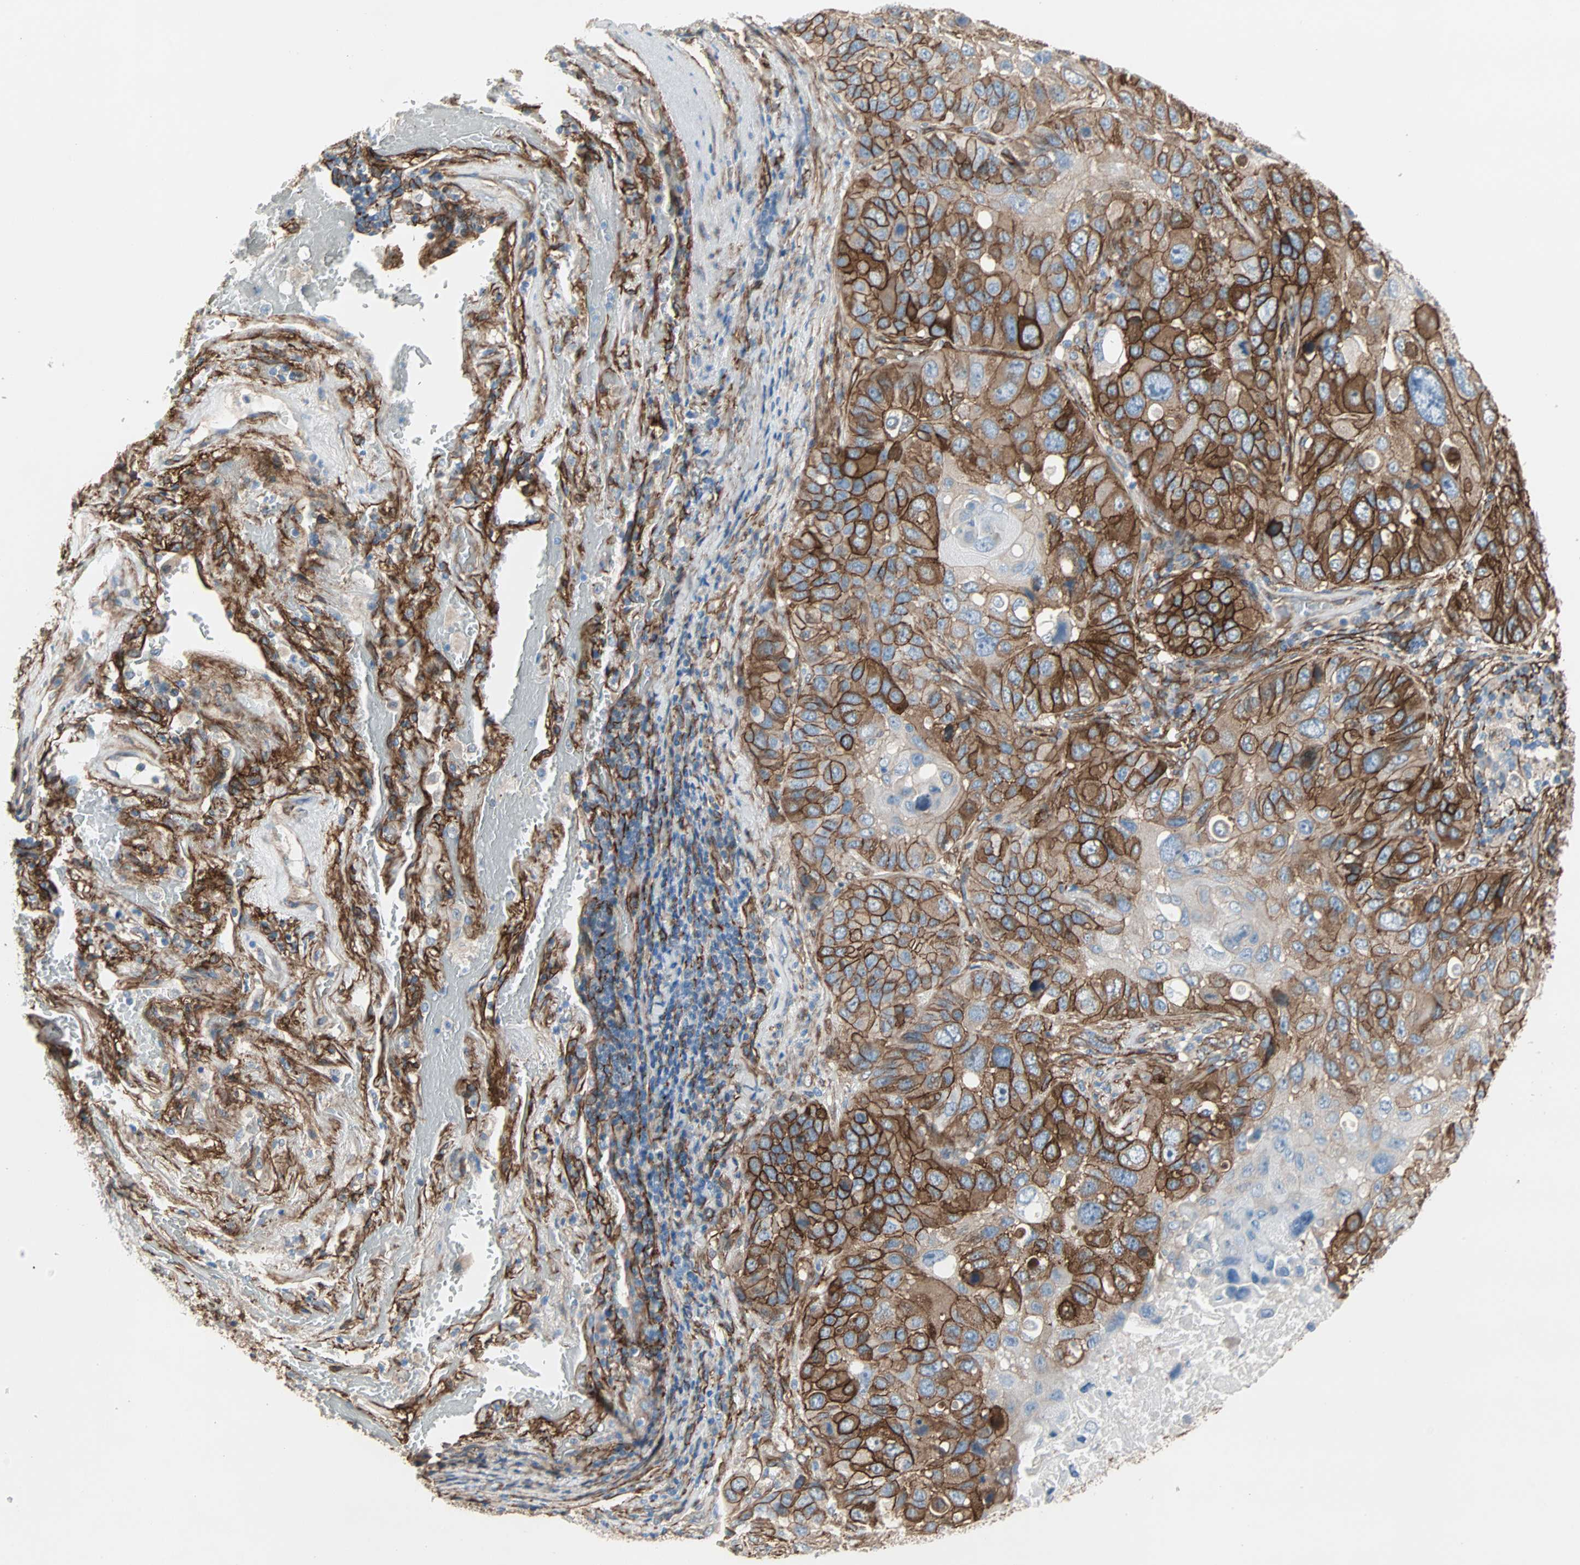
{"staining": {"intensity": "strong", "quantity": ">75%", "location": "cytoplasmic/membranous"}, "tissue": "lung cancer", "cell_type": "Tumor cells", "image_type": "cancer", "snomed": [{"axis": "morphology", "description": "Squamous cell carcinoma, NOS"}, {"axis": "topography", "description": "Lung"}], "caption": "The photomicrograph demonstrates staining of squamous cell carcinoma (lung), revealing strong cytoplasmic/membranous protein positivity (brown color) within tumor cells. (DAB = brown stain, brightfield microscopy at high magnification).", "gene": "EPB41L2", "patient": {"sex": "male", "age": 57}}